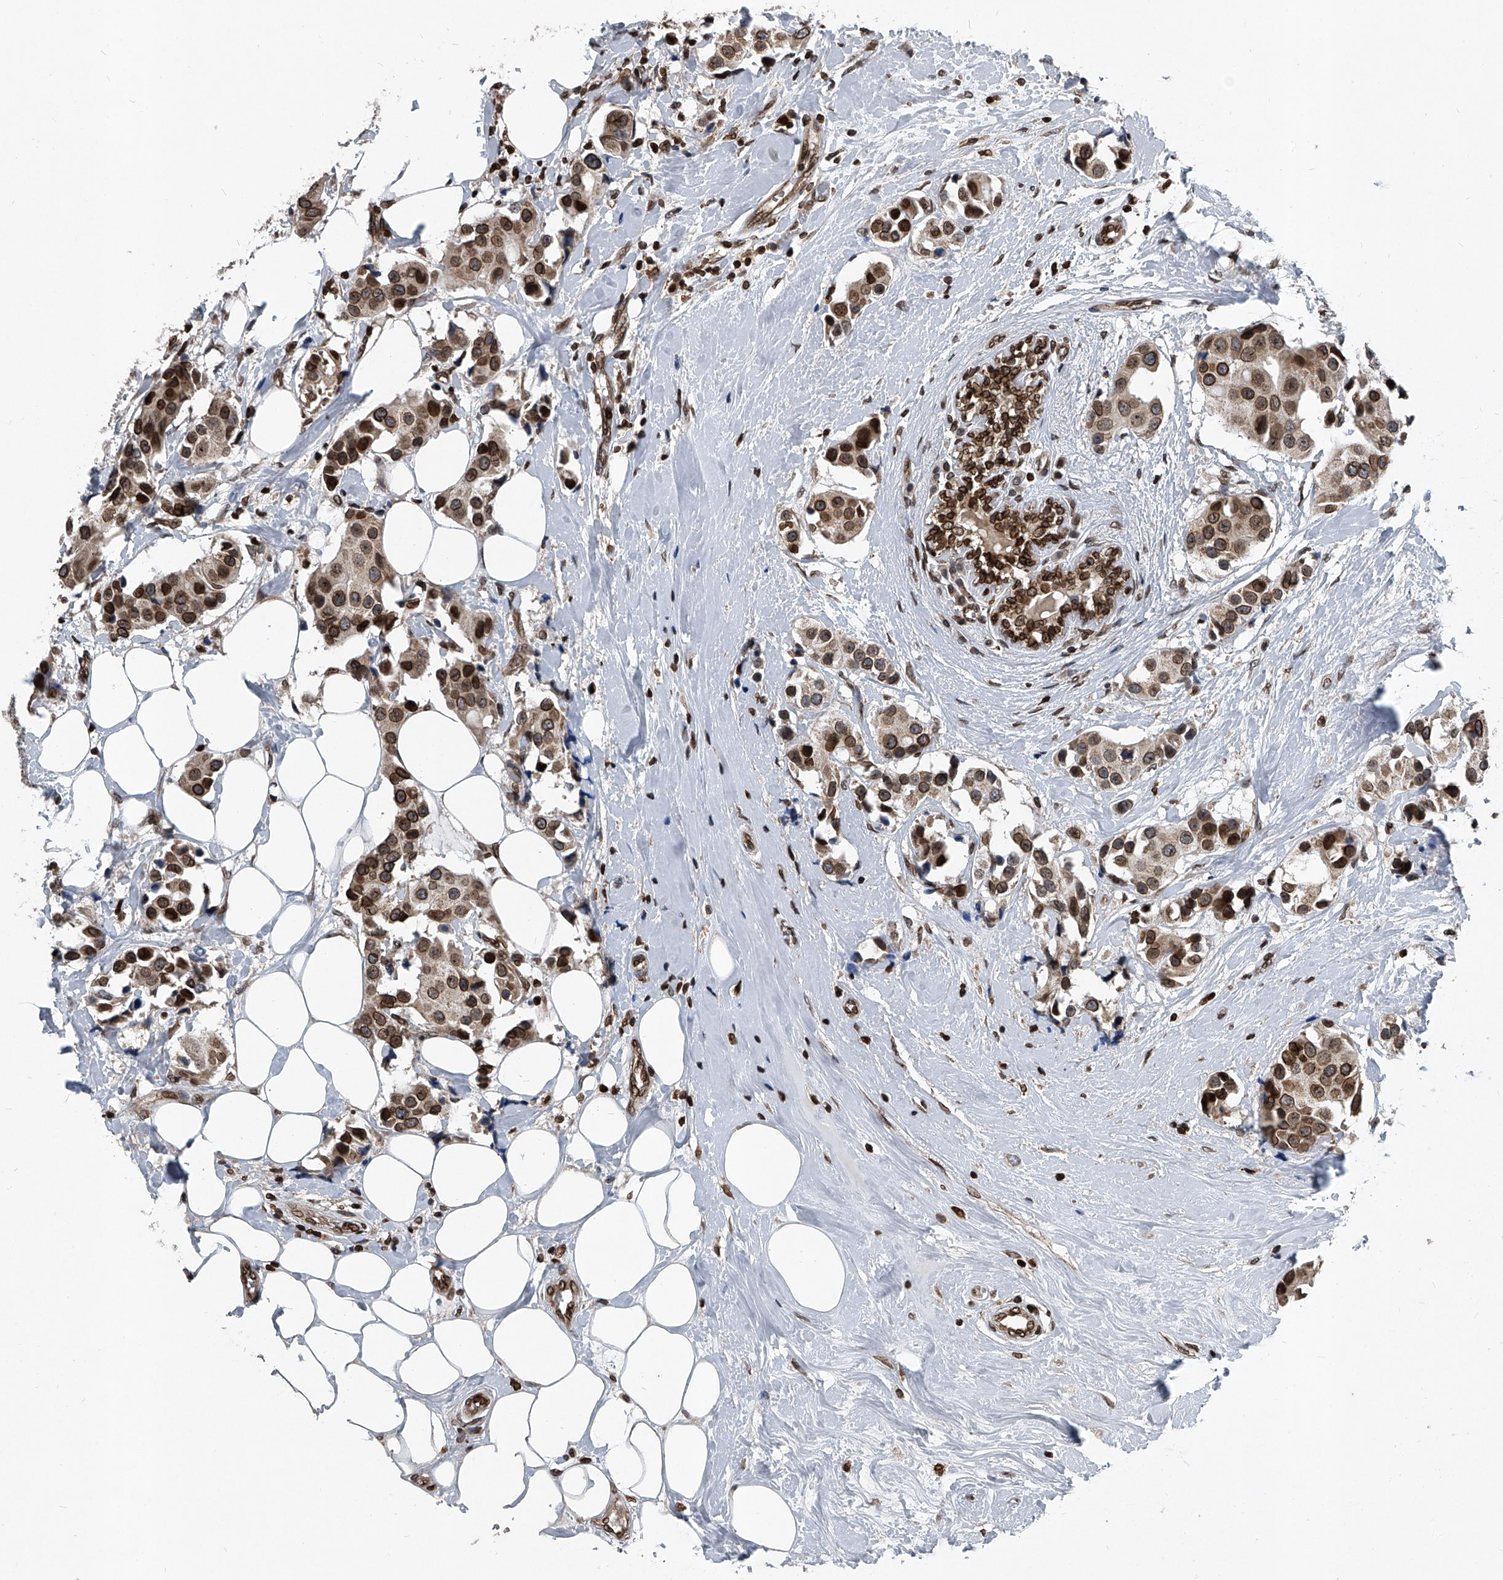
{"staining": {"intensity": "moderate", "quantity": ">75%", "location": "cytoplasmic/membranous,nuclear"}, "tissue": "breast cancer", "cell_type": "Tumor cells", "image_type": "cancer", "snomed": [{"axis": "morphology", "description": "Normal tissue, NOS"}, {"axis": "morphology", "description": "Duct carcinoma"}, {"axis": "topography", "description": "Breast"}], "caption": "Intraductal carcinoma (breast) stained for a protein reveals moderate cytoplasmic/membranous and nuclear positivity in tumor cells.", "gene": "PHF20", "patient": {"sex": "female", "age": 39}}